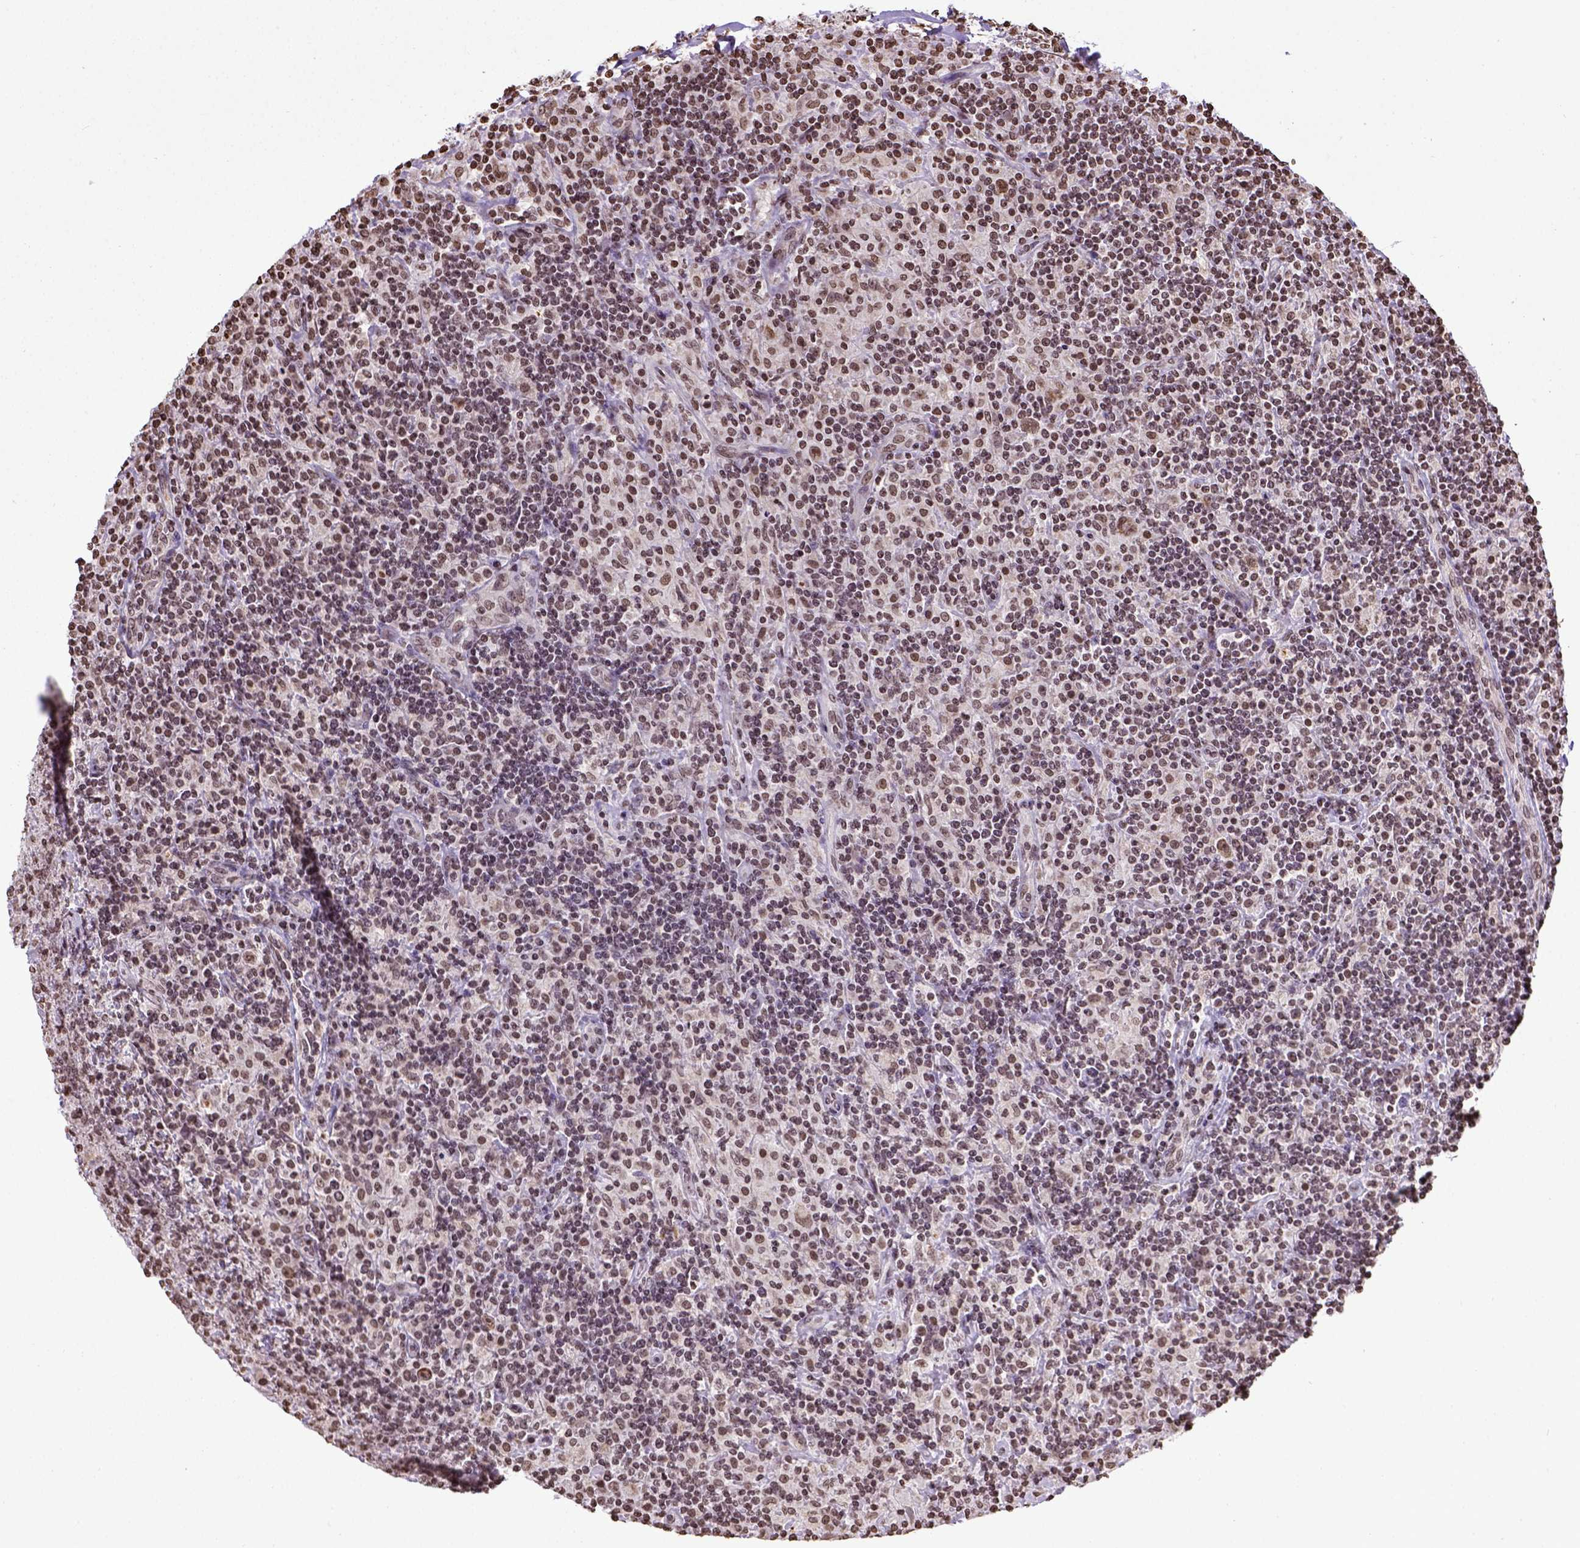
{"staining": {"intensity": "moderate", "quantity": ">75%", "location": "nuclear"}, "tissue": "lymphoma", "cell_type": "Tumor cells", "image_type": "cancer", "snomed": [{"axis": "morphology", "description": "Hodgkin's disease, NOS"}, {"axis": "topography", "description": "Lymph node"}], "caption": "A brown stain highlights moderate nuclear staining of a protein in lymphoma tumor cells.", "gene": "ZNF75D", "patient": {"sex": "male", "age": 70}}